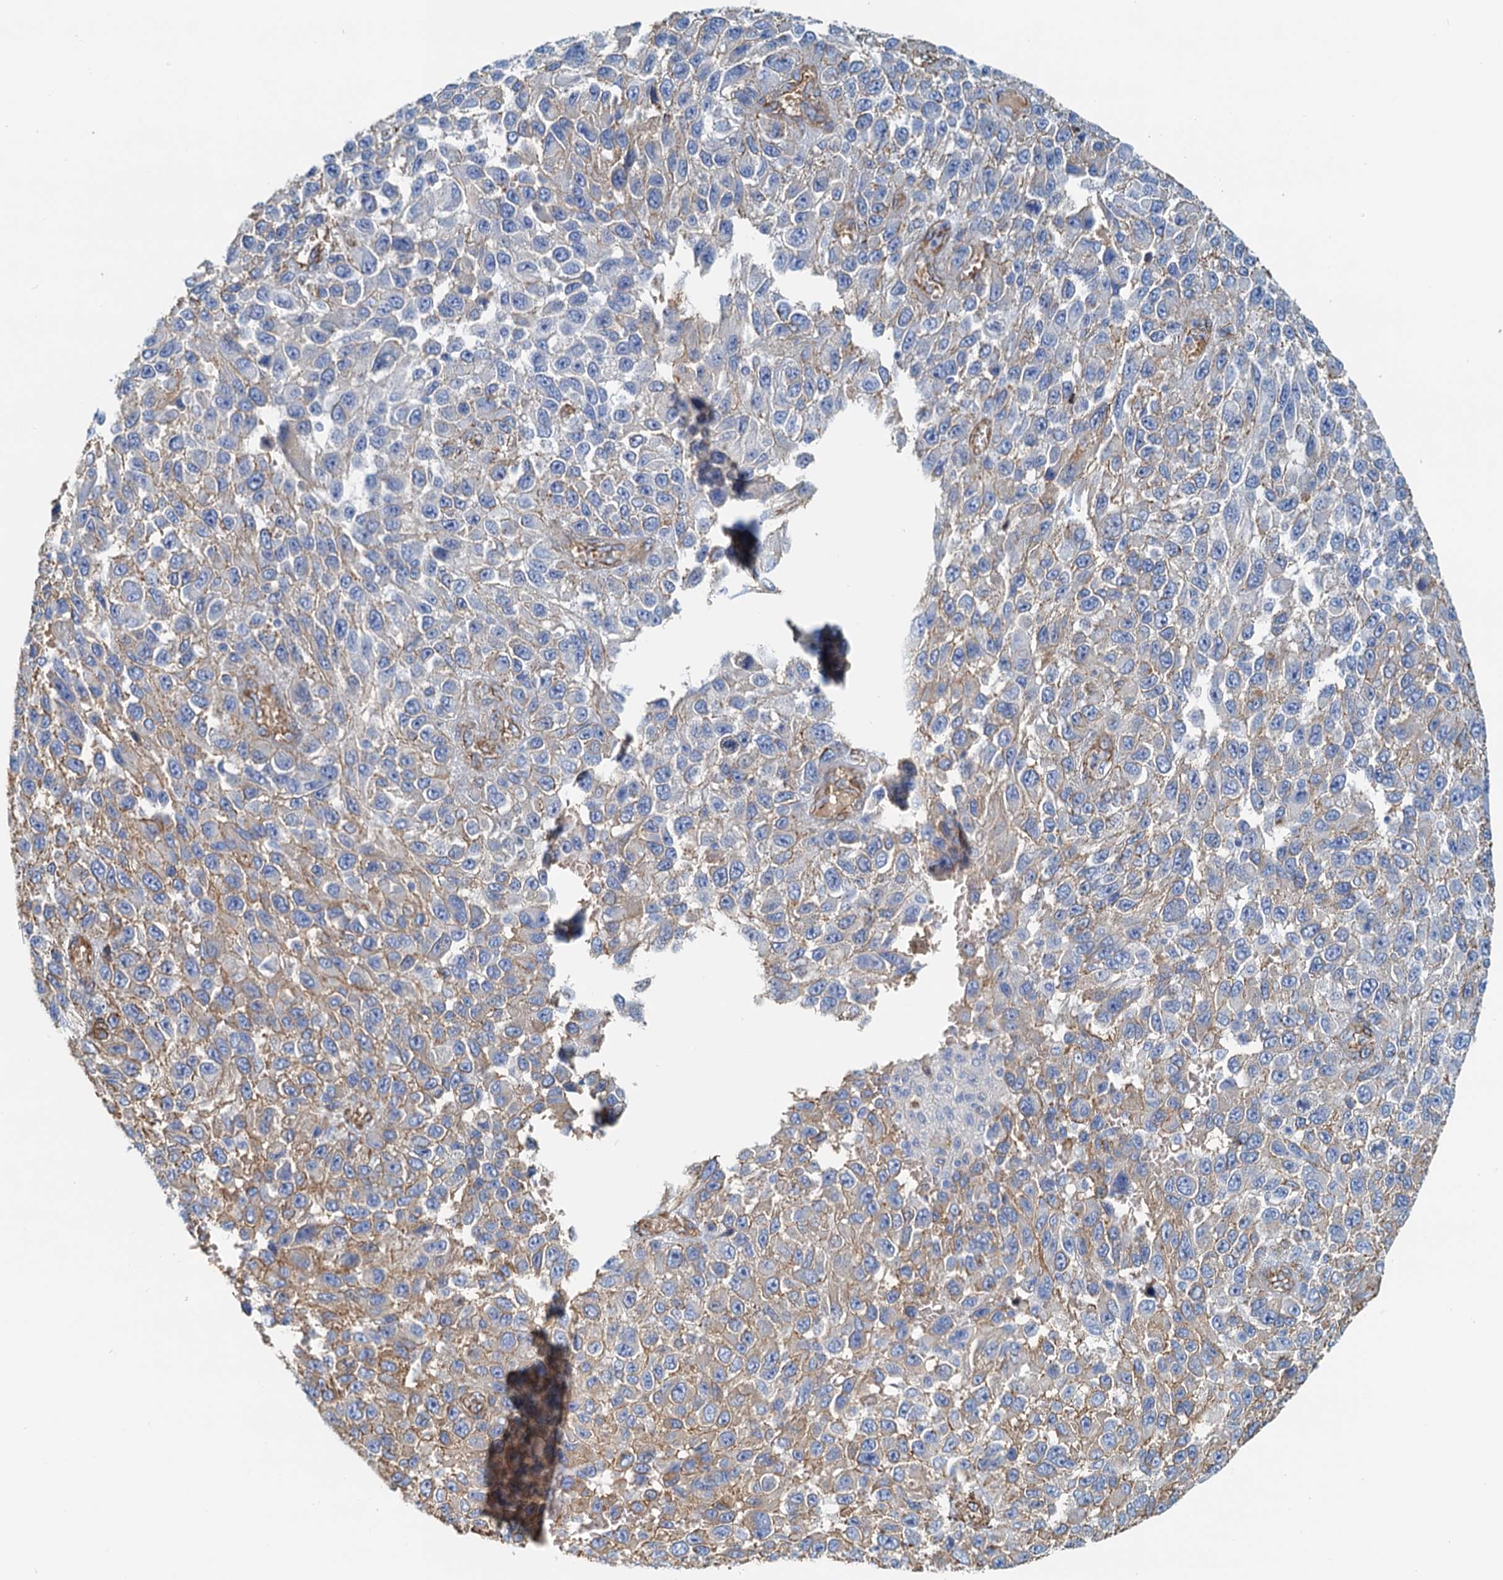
{"staining": {"intensity": "weak", "quantity": "<25%", "location": "cytoplasmic/membranous"}, "tissue": "melanoma", "cell_type": "Tumor cells", "image_type": "cancer", "snomed": [{"axis": "morphology", "description": "Normal tissue, NOS"}, {"axis": "morphology", "description": "Malignant melanoma, NOS"}, {"axis": "topography", "description": "Skin"}], "caption": "This is an IHC micrograph of human melanoma. There is no positivity in tumor cells.", "gene": "DGKG", "patient": {"sex": "female", "age": 96}}